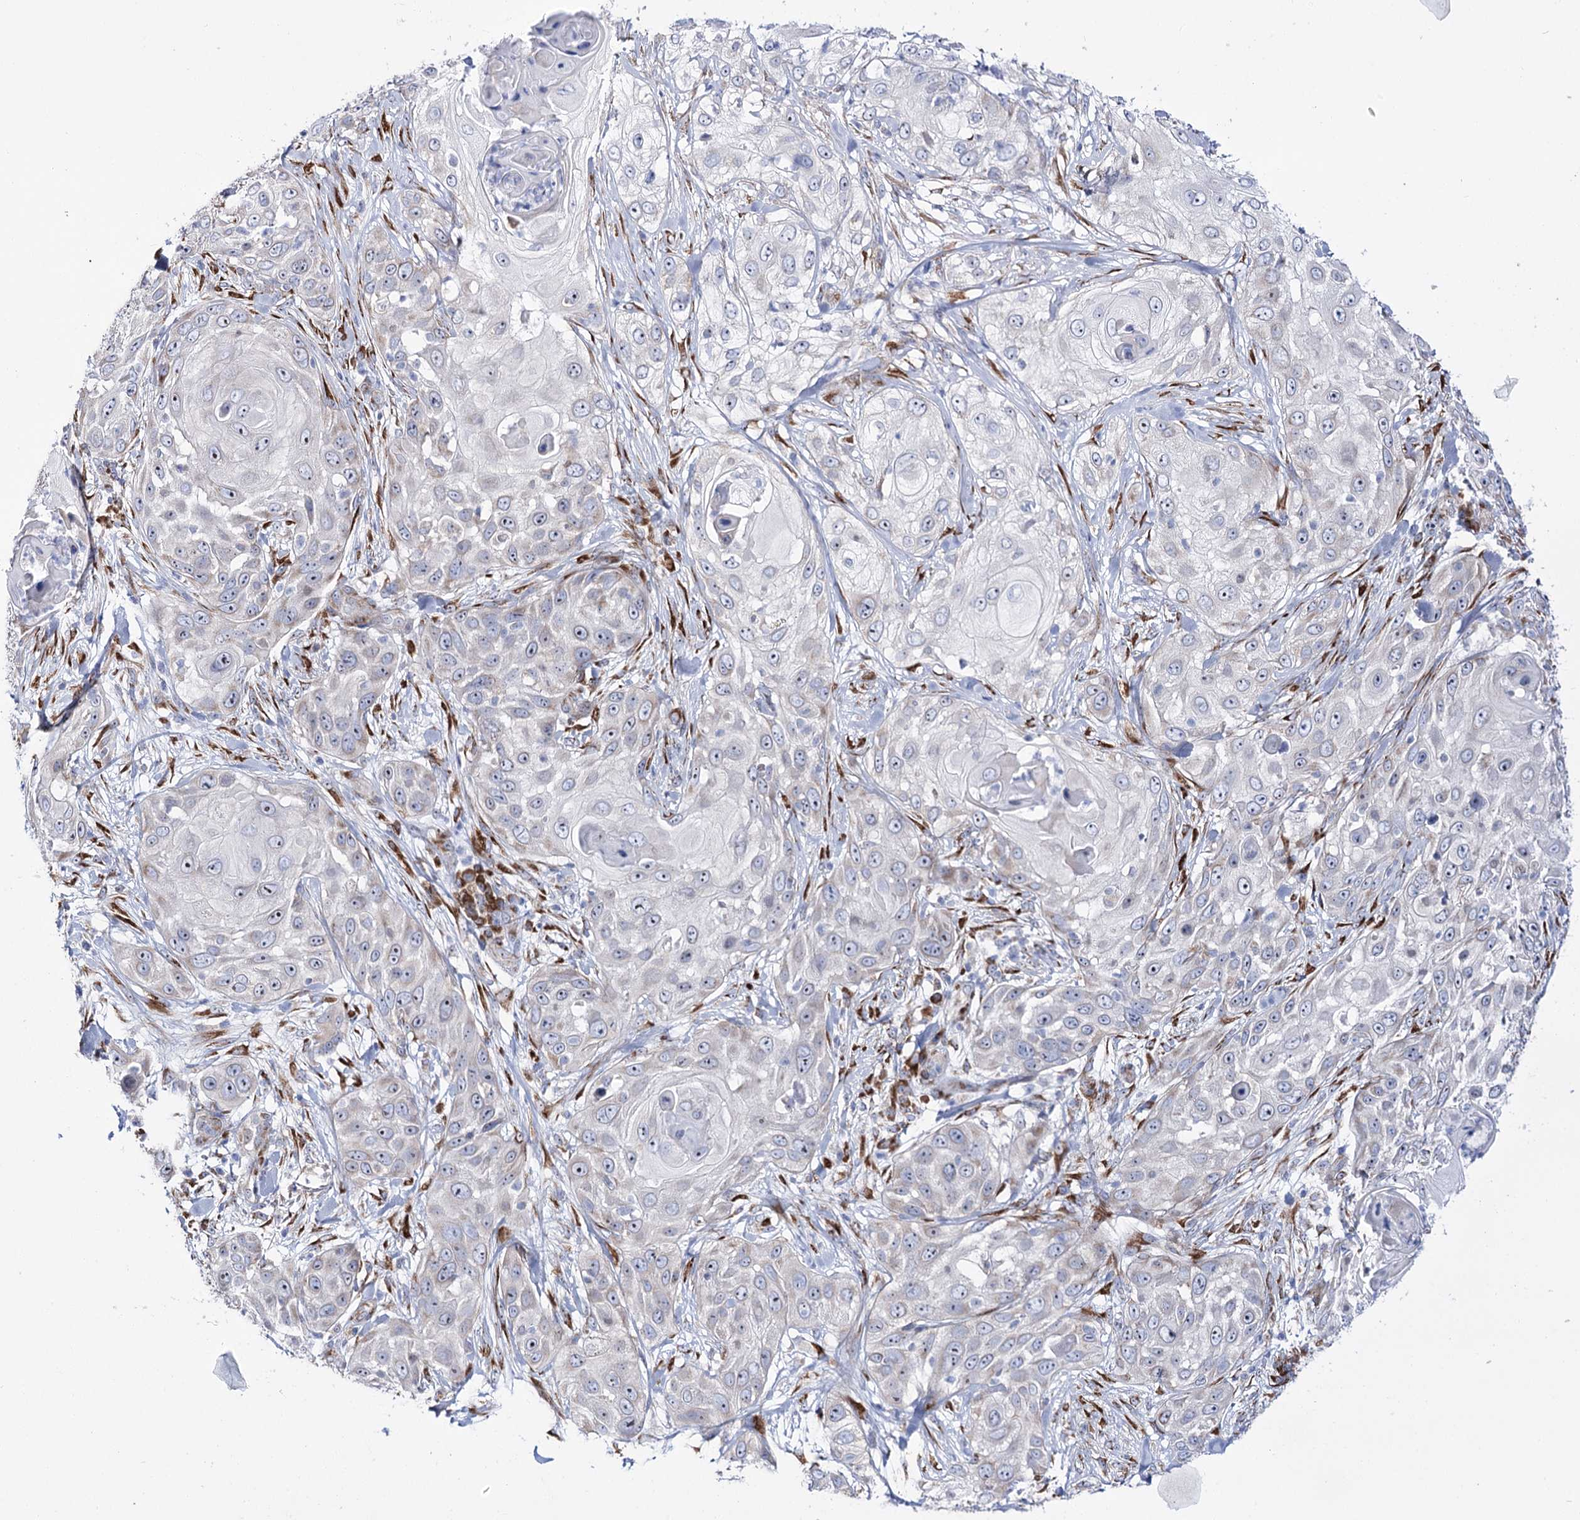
{"staining": {"intensity": "negative", "quantity": "none", "location": "none"}, "tissue": "skin cancer", "cell_type": "Tumor cells", "image_type": "cancer", "snomed": [{"axis": "morphology", "description": "Squamous cell carcinoma, NOS"}, {"axis": "topography", "description": "Skin"}], "caption": "Micrograph shows no significant protein positivity in tumor cells of skin cancer (squamous cell carcinoma). Nuclei are stained in blue.", "gene": "METTL5", "patient": {"sex": "female", "age": 44}}